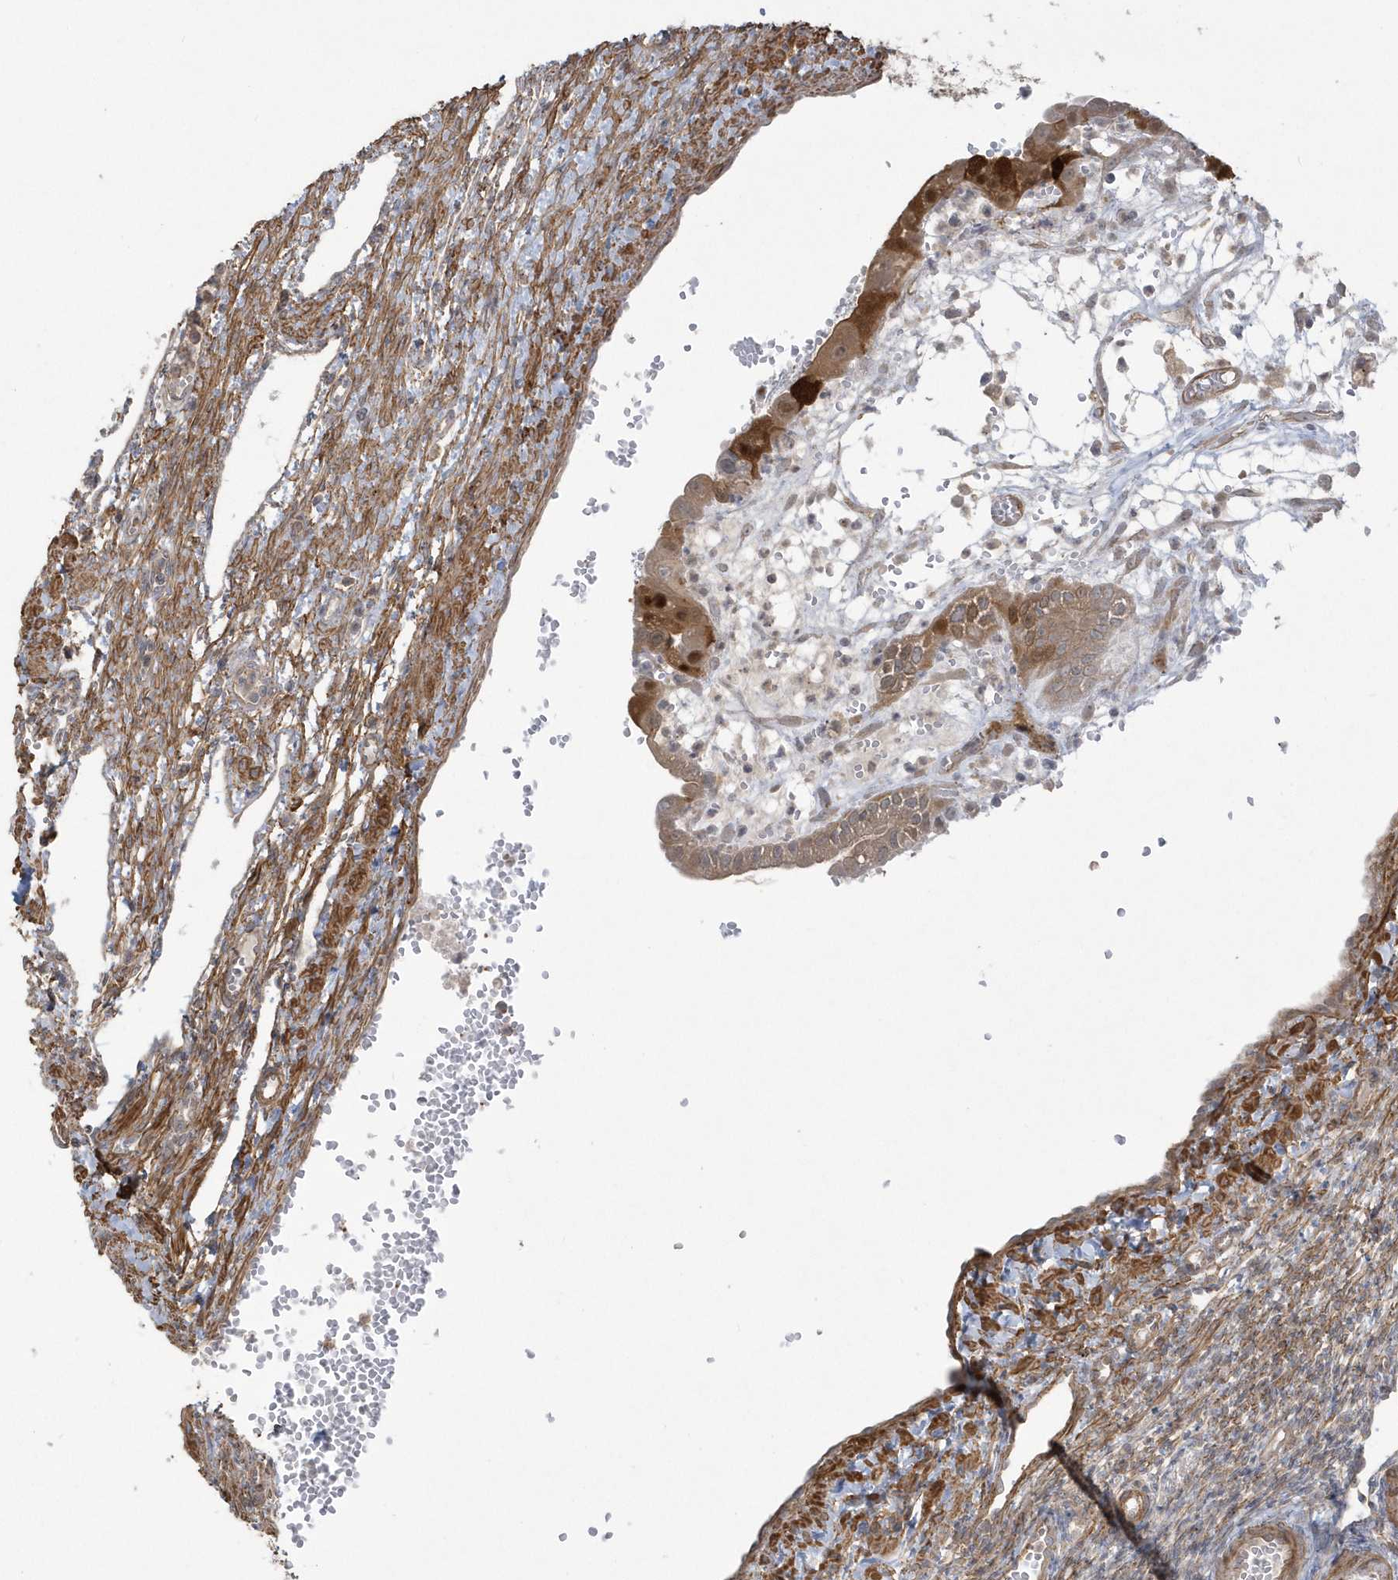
{"staining": {"intensity": "moderate", "quantity": "25%-75%", "location": "cytoplasmic/membranous"}, "tissue": "ovary", "cell_type": "Ovarian stroma cells", "image_type": "normal", "snomed": [{"axis": "morphology", "description": "Normal tissue, NOS"}, {"axis": "morphology", "description": "Cyst, NOS"}, {"axis": "topography", "description": "Ovary"}], "caption": "Ovary stained with DAB (3,3'-diaminobenzidine) IHC reveals medium levels of moderate cytoplasmic/membranous expression in approximately 25%-75% of ovarian stroma cells. The staining is performed using DAB (3,3'-diaminobenzidine) brown chromogen to label protein expression. The nuclei are counter-stained blue using hematoxylin.", "gene": "ARMC8", "patient": {"sex": "female", "age": 33}}